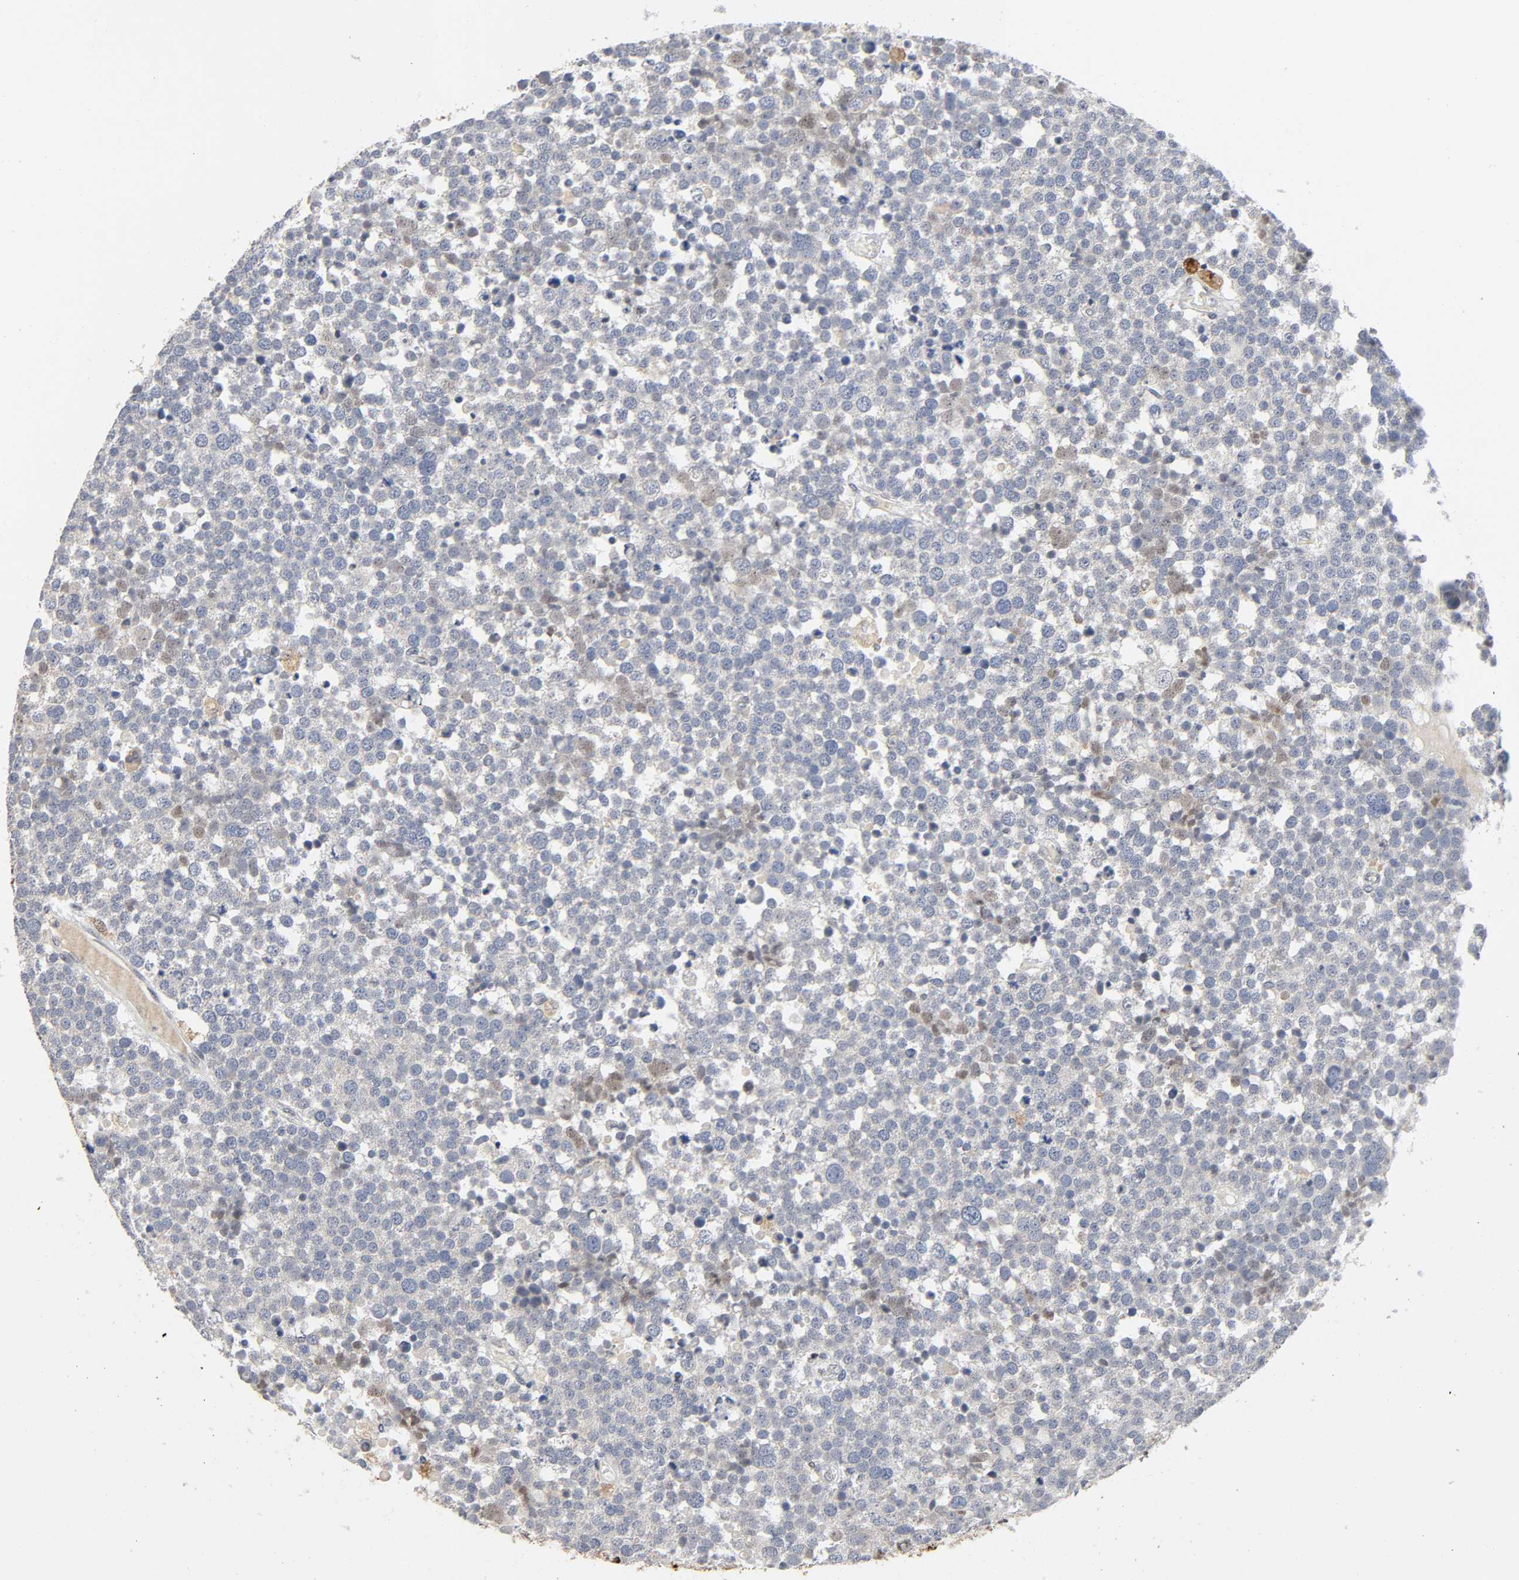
{"staining": {"intensity": "negative", "quantity": "none", "location": "none"}, "tissue": "testis cancer", "cell_type": "Tumor cells", "image_type": "cancer", "snomed": [{"axis": "morphology", "description": "Seminoma, NOS"}, {"axis": "topography", "description": "Testis"}], "caption": "IHC of testis cancer displays no positivity in tumor cells.", "gene": "KAT2B", "patient": {"sex": "male", "age": 71}}